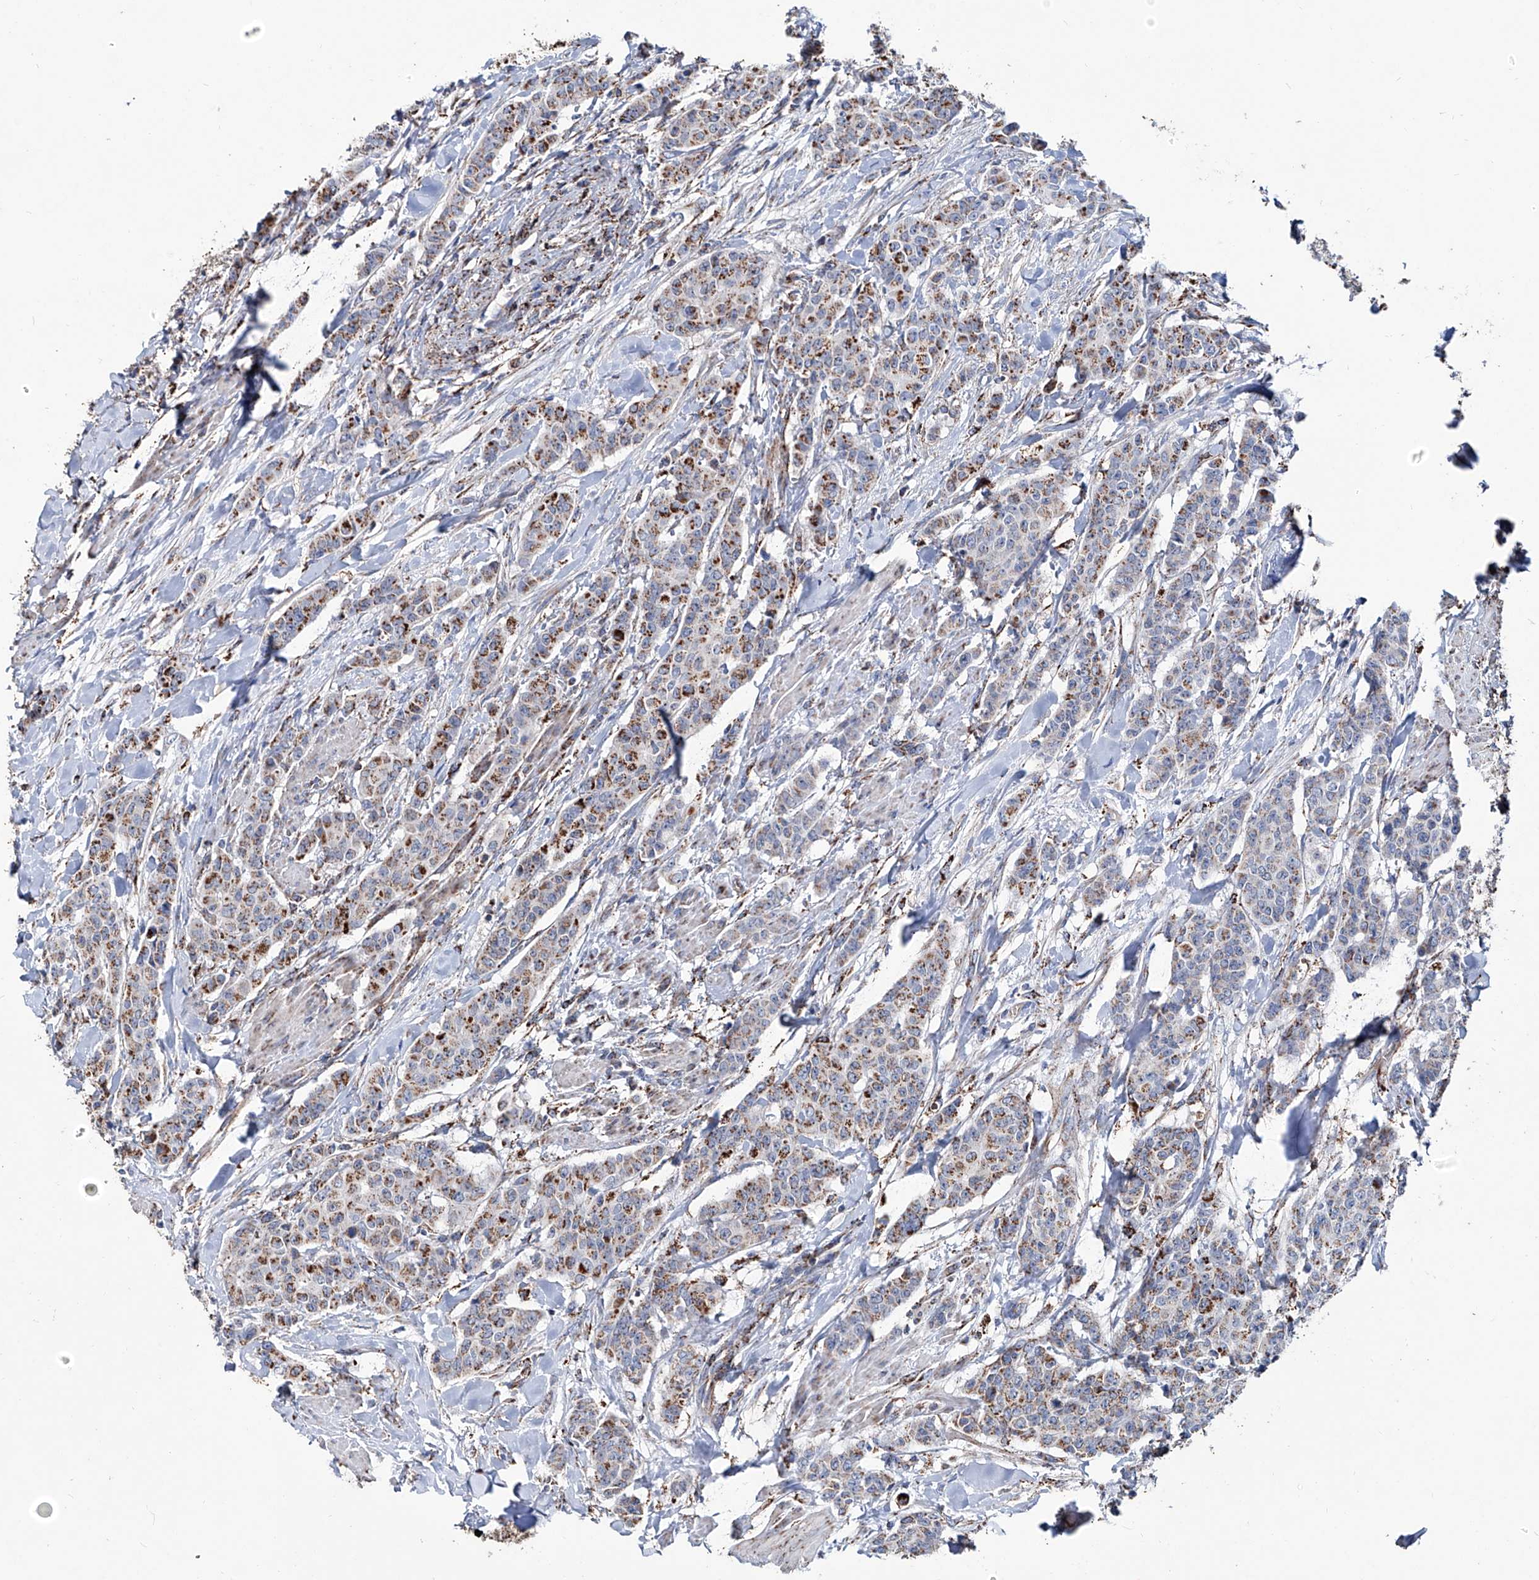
{"staining": {"intensity": "moderate", "quantity": ">75%", "location": "cytoplasmic/membranous"}, "tissue": "breast cancer", "cell_type": "Tumor cells", "image_type": "cancer", "snomed": [{"axis": "morphology", "description": "Duct carcinoma"}, {"axis": "topography", "description": "Breast"}], "caption": "Brown immunohistochemical staining in breast cancer (intraductal carcinoma) reveals moderate cytoplasmic/membranous positivity in about >75% of tumor cells. The staining is performed using DAB brown chromogen to label protein expression. The nuclei are counter-stained blue using hematoxylin.", "gene": "NHS", "patient": {"sex": "female", "age": 40}}